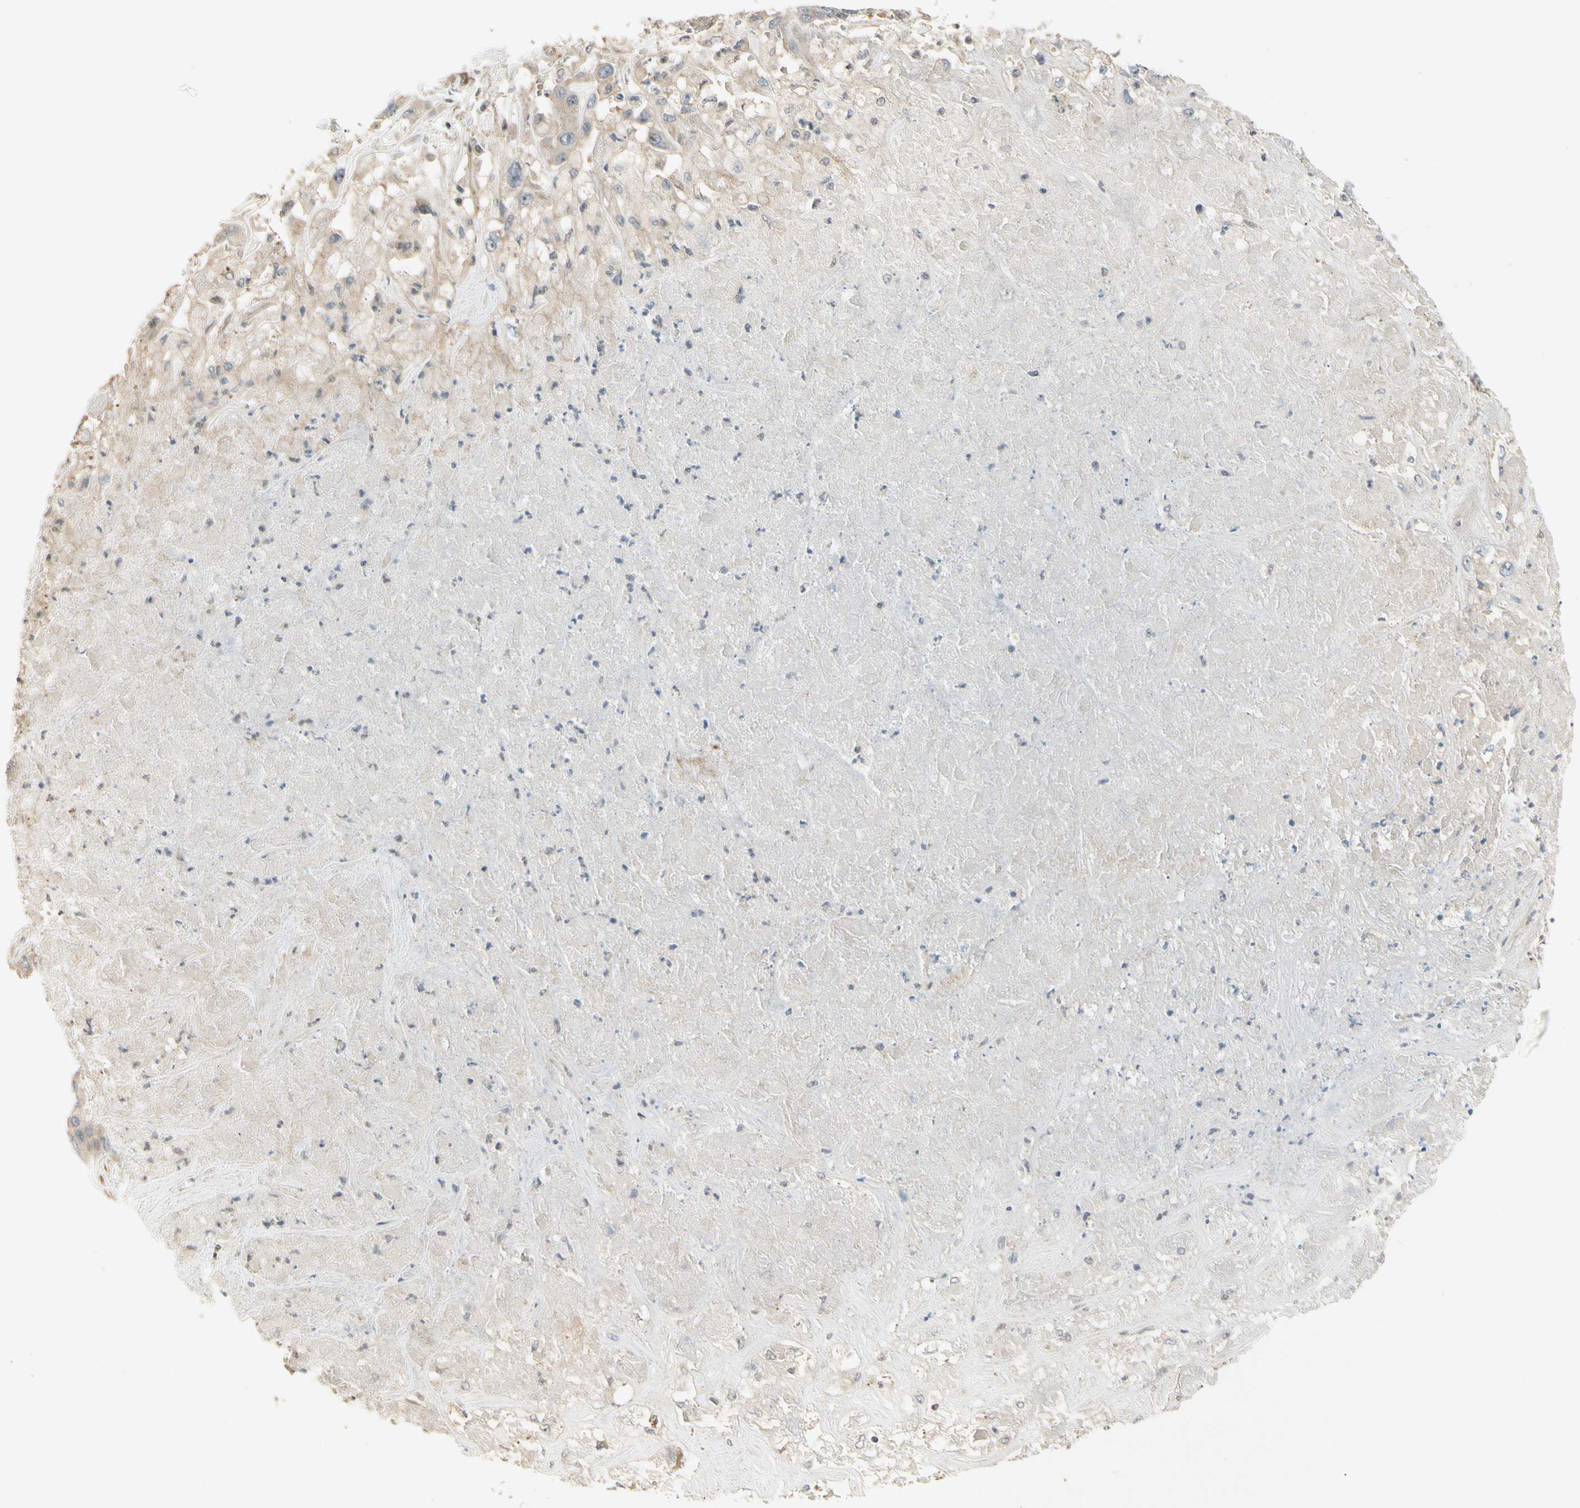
{"staining": {"intensity": "weak", "quantity": "25%-75%", "location": "cytoplasmic/membranous"}, "tissue": "liver cancer", "cell_type": "Tumor cells", "image_type": "cancer", "snomed": [{"axis": "morphology", "description": "Cholangiocarcinoma"}, {"axis": "topography", "description": "Liver"}], "caption": "The immunohistochemical stain labels weak cytoplasmic/membranous positivity in tumor cells of liver cancer (cholangiocarcinoma) tissue.", "gene": "NFYA", "patient": {"sex": "female", "age": 52}}